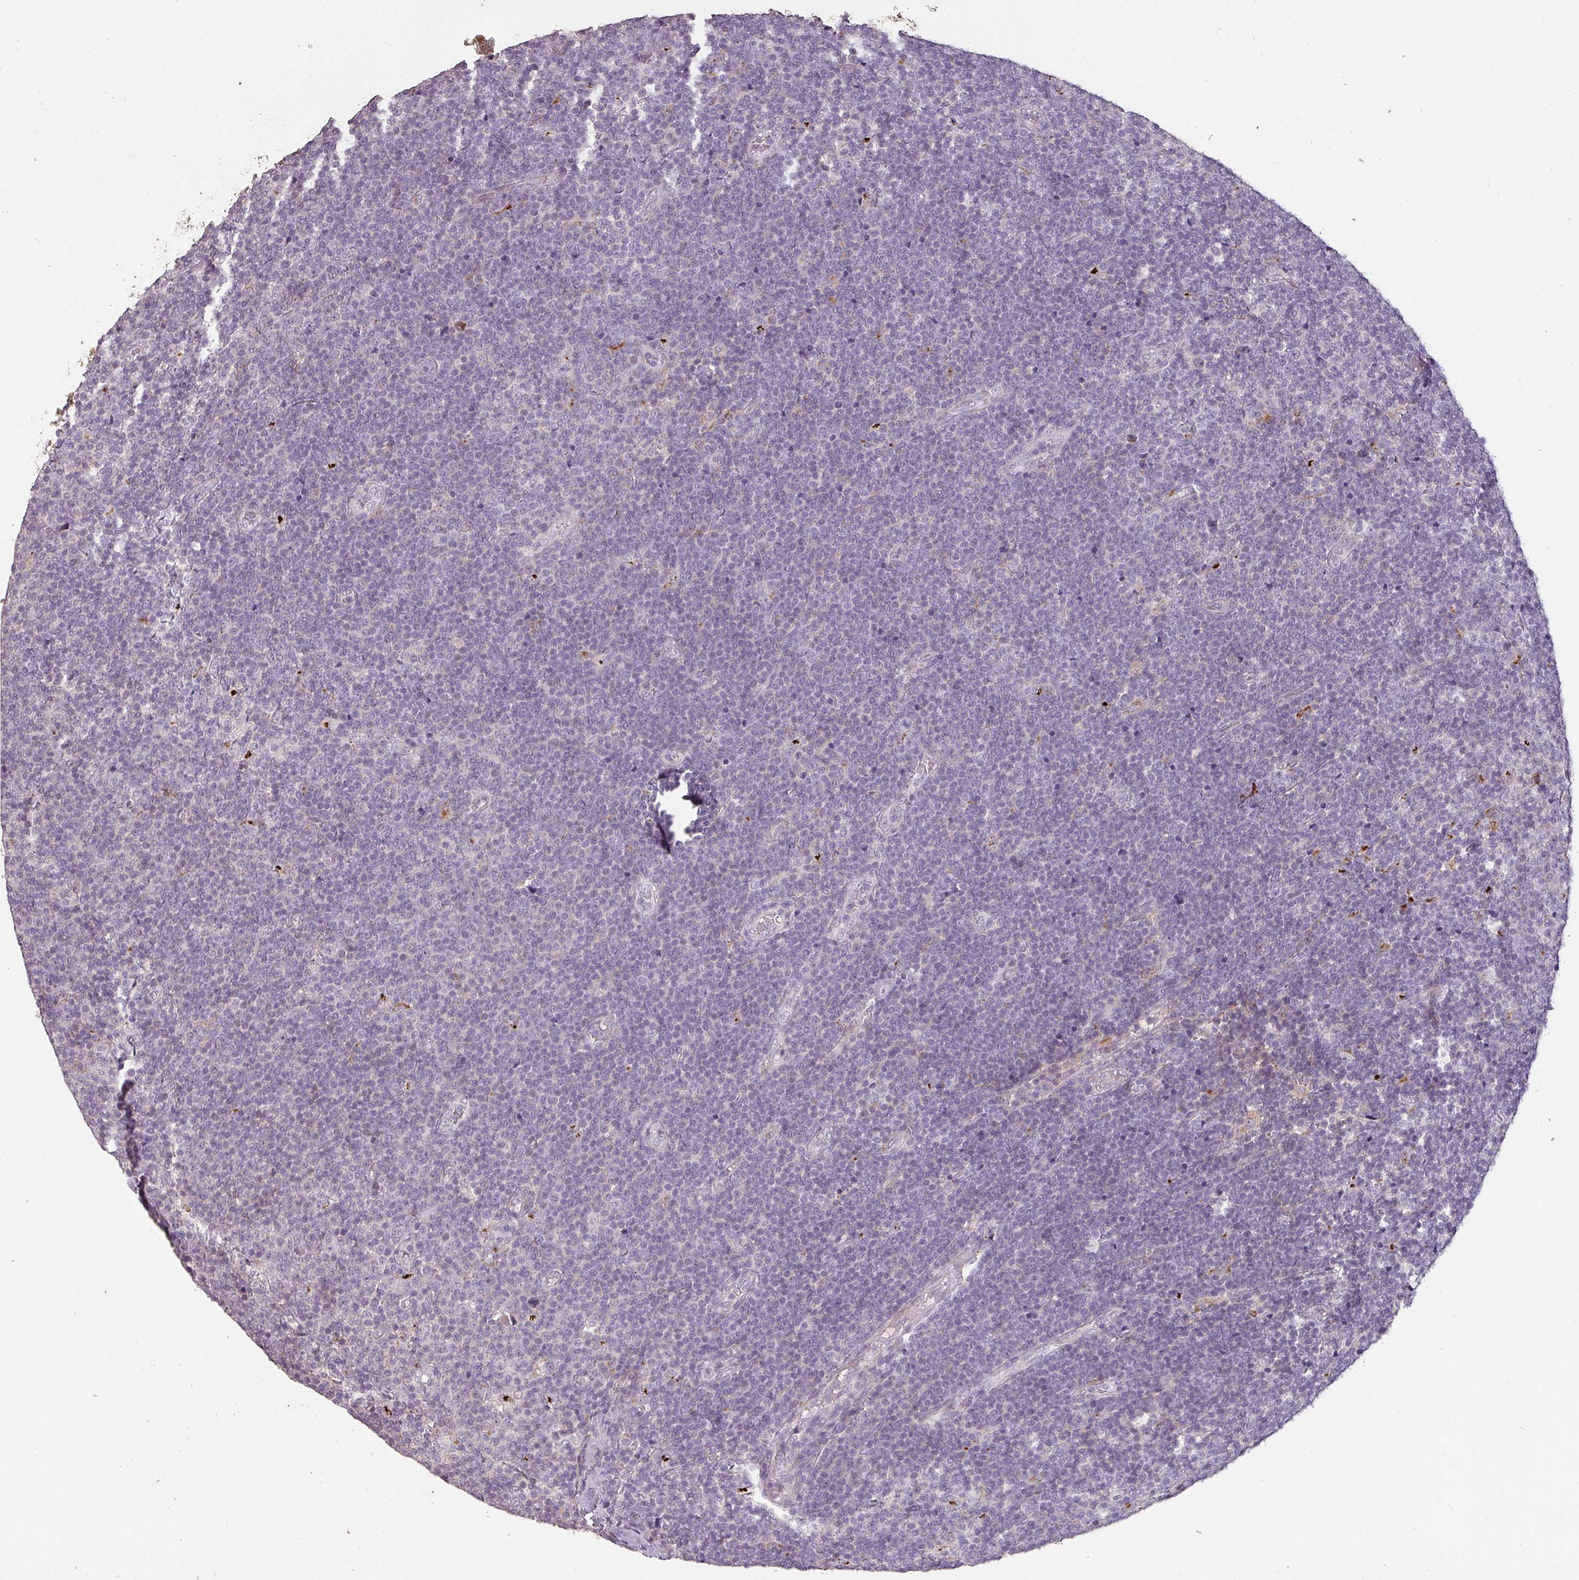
{"staining": {"intensity": "negative", "quantity": "none", "location": "none"}, "tissue": "lymphoma", "cell_type": "Tumor cells", "image_type": "cancer", "snomed": [{"axis": "morphology", "description": "Malignant lymphoma, non-Hodgkin's type, Low grade"}, {"axis": "topography", "description": "Lymph node"}], "caption": "A high-resolution histopathology image shows immunohistochemistry staining of lymphoma, which displays no significant expression in tumor cells. Nuclei are stained in blue.", "gene": "LYPLA1", "patient": {"sex": "male", "age": 48}}